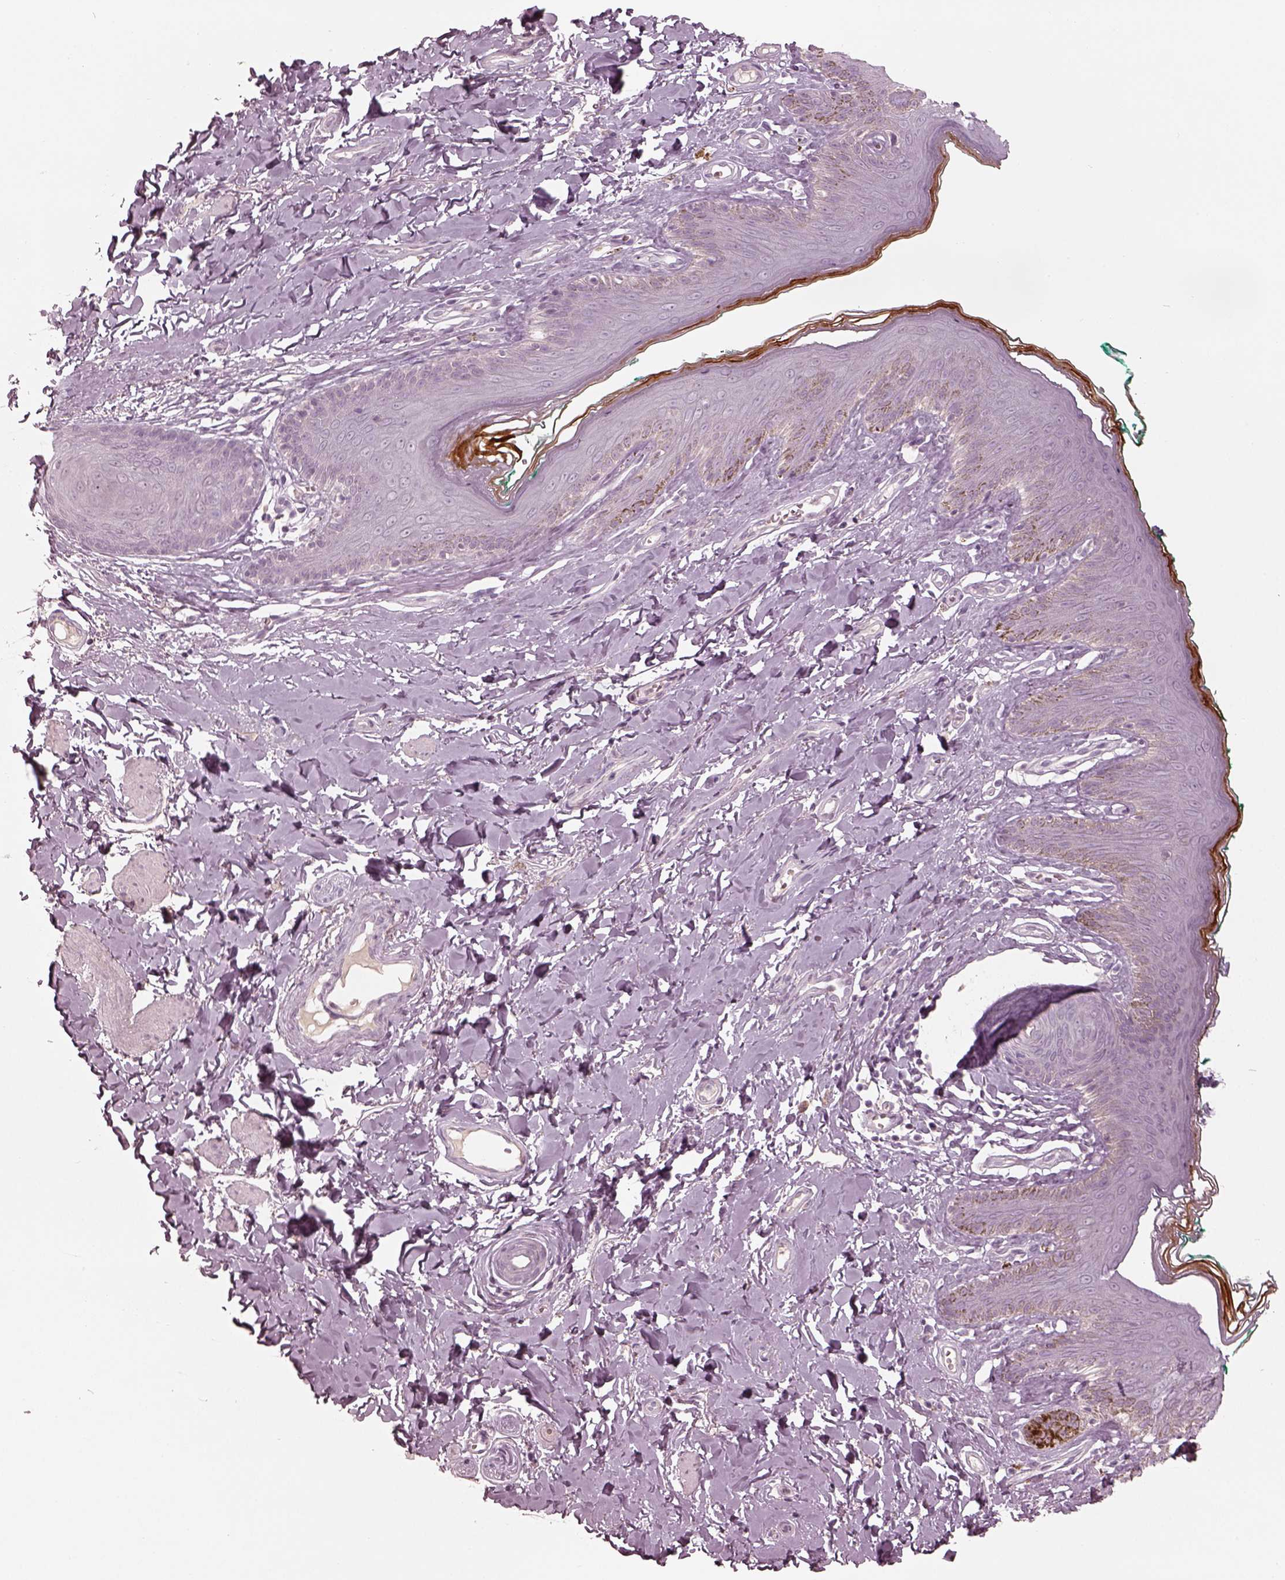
{"staining": {"intensity": "negative", "quantity": "none", "location": "none"}, "tissue": "skin", "cell_type": "Epidermal cells", "image_type": "normal", "snomed": [{"axis": "morphology", "description": "Normal tissue, NOS"}, {"axis": "topography", "description": "Vulva"}], "caption": "Immunohistochemistry (IHC) micrograph of unremarkable skin stained for a protein (brown), which exhibits no positivity in epidermal cells. Nuclei are stained in blue.", "gene": "SPATA6L", "patient": {"sex": "female", "age": 66}}